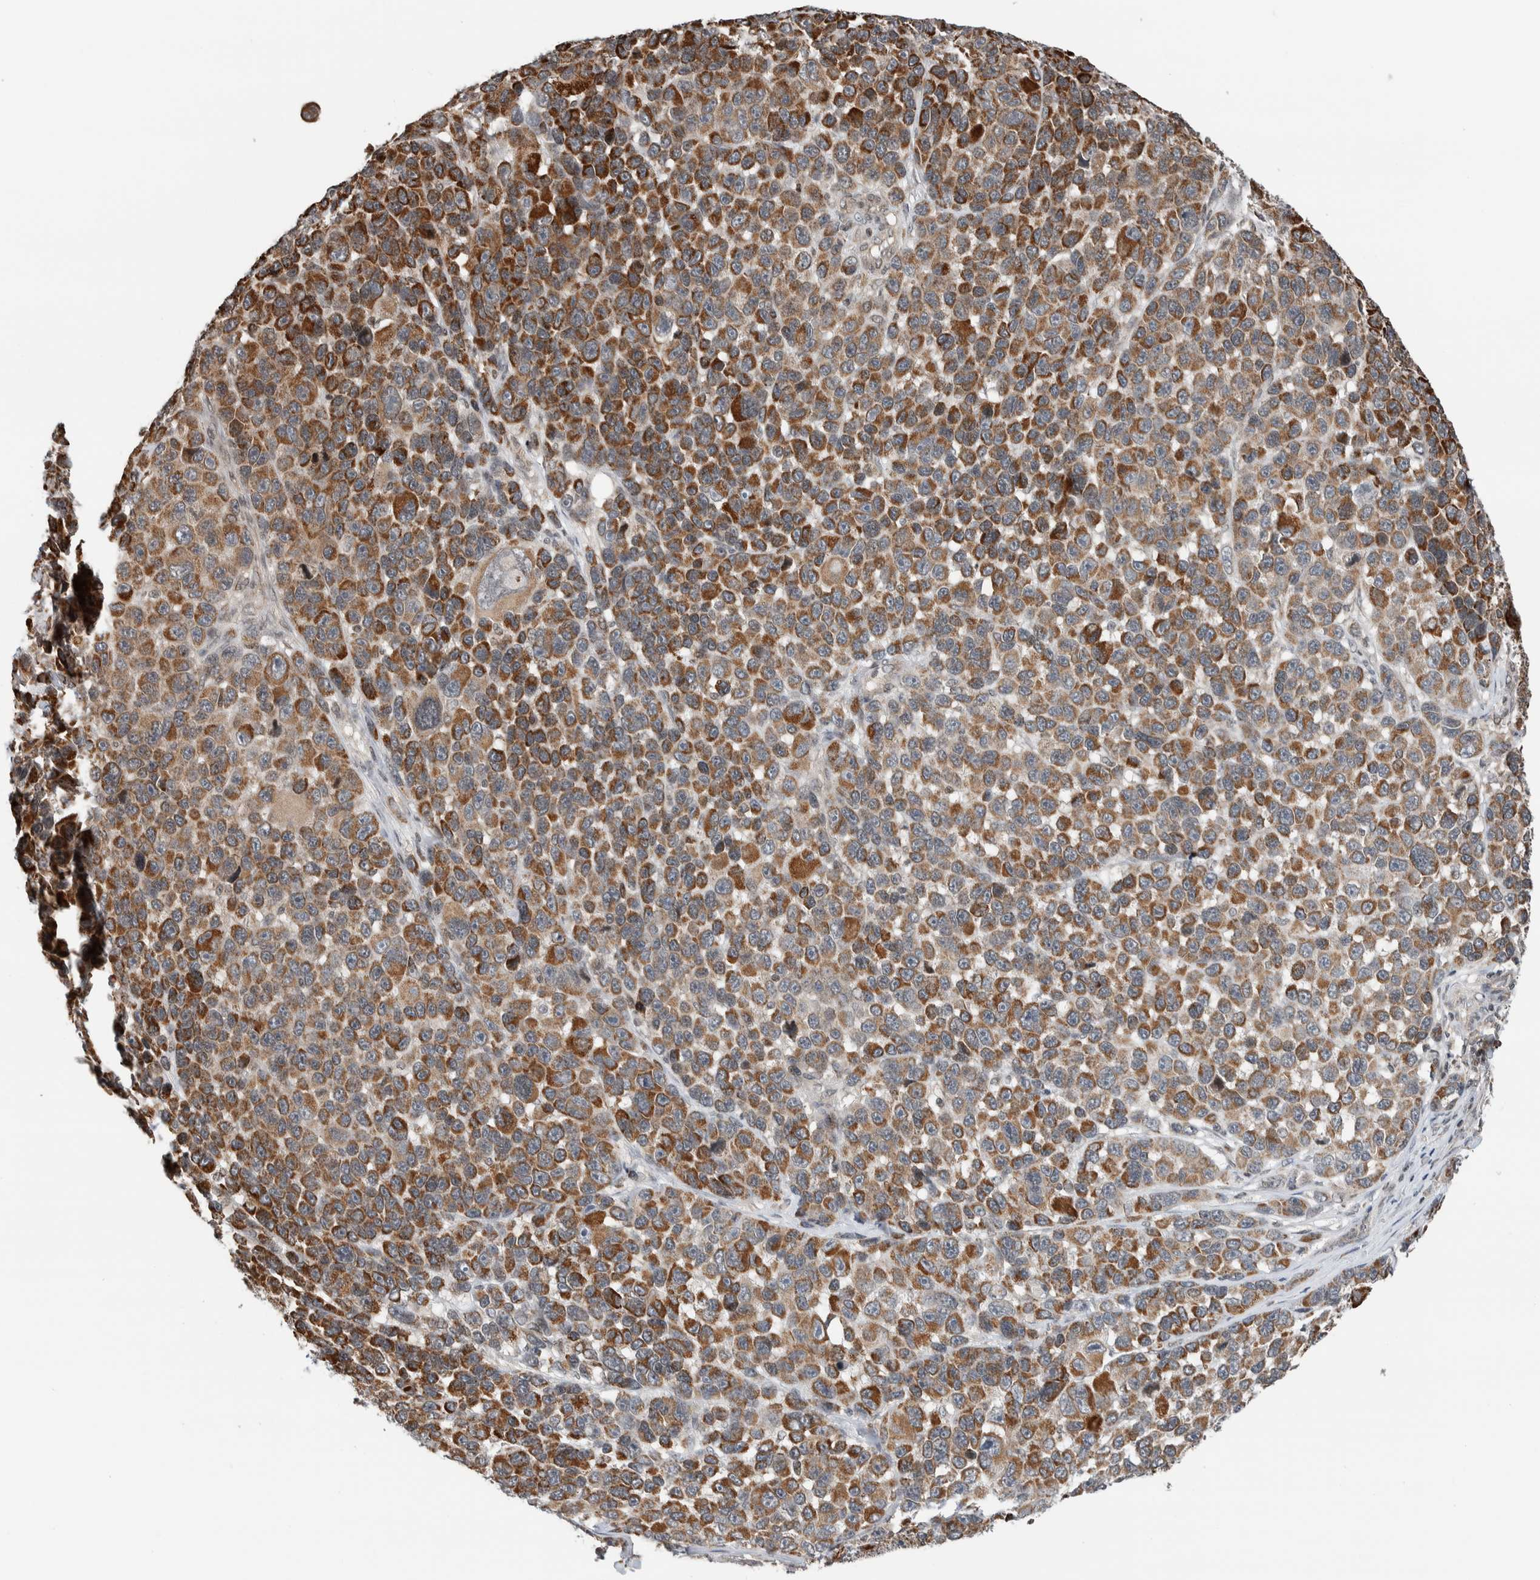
{"staining": {"intensity": "moderate", "quantity": ">75%", "location": "cytoplasmic/membranous"}, "tissue": "melanoma", "cell_type": "Tumor cells", "image_type": "cancer", "snomed": [{"axis": "morphology", "description": "Malignant melanoma, NOS"}, {"axis": "topography", "description": "Skin"}], "caption": "Protein positivity by immunohistochemistry (IHC) exhibits moderate cytoplasmic/membranous expression in about >75% of tumor cells in melanoma.", "gene": "NPLOC4", "patient": {"sex": "male", "age": 53}}